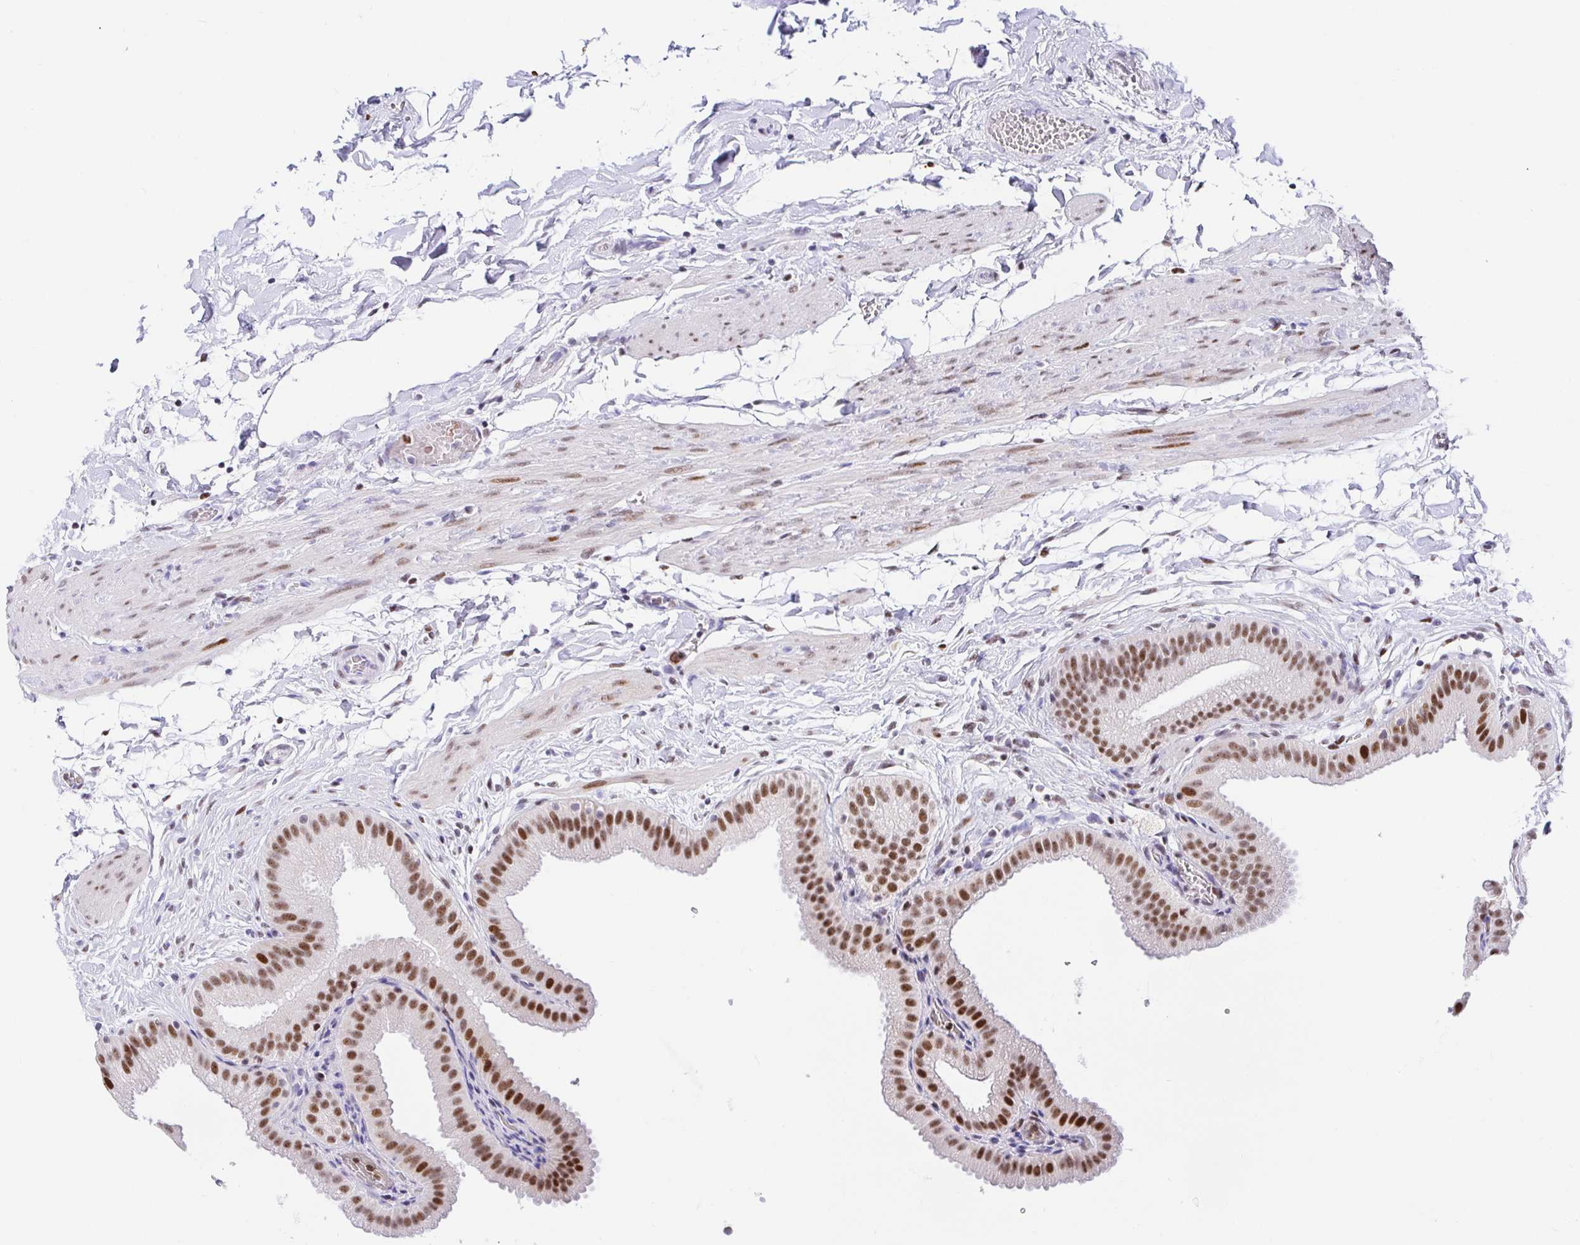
{"staining": {"intensity": "moderate", "quantity": ">75%", "location": "nuclear"}, "tissue": "gallbladder", "cell_type": "Glandular cells", "image_type": "normal", "snomed": [{"axis": "morphology", "description": "Normal tissue, NOS"}, {"axis": "topography", "description": "Gallbladder"}], "caption": "Gallbladder stained with DAB IHC displays medium levels of moderate nuclear positivity in about >75% of glandular cells. Ihc stains the protein of interest in brown and the nuclei are stained blue.", "gene": "SETD5", "patient": {"sex": "female", "age": 63}}